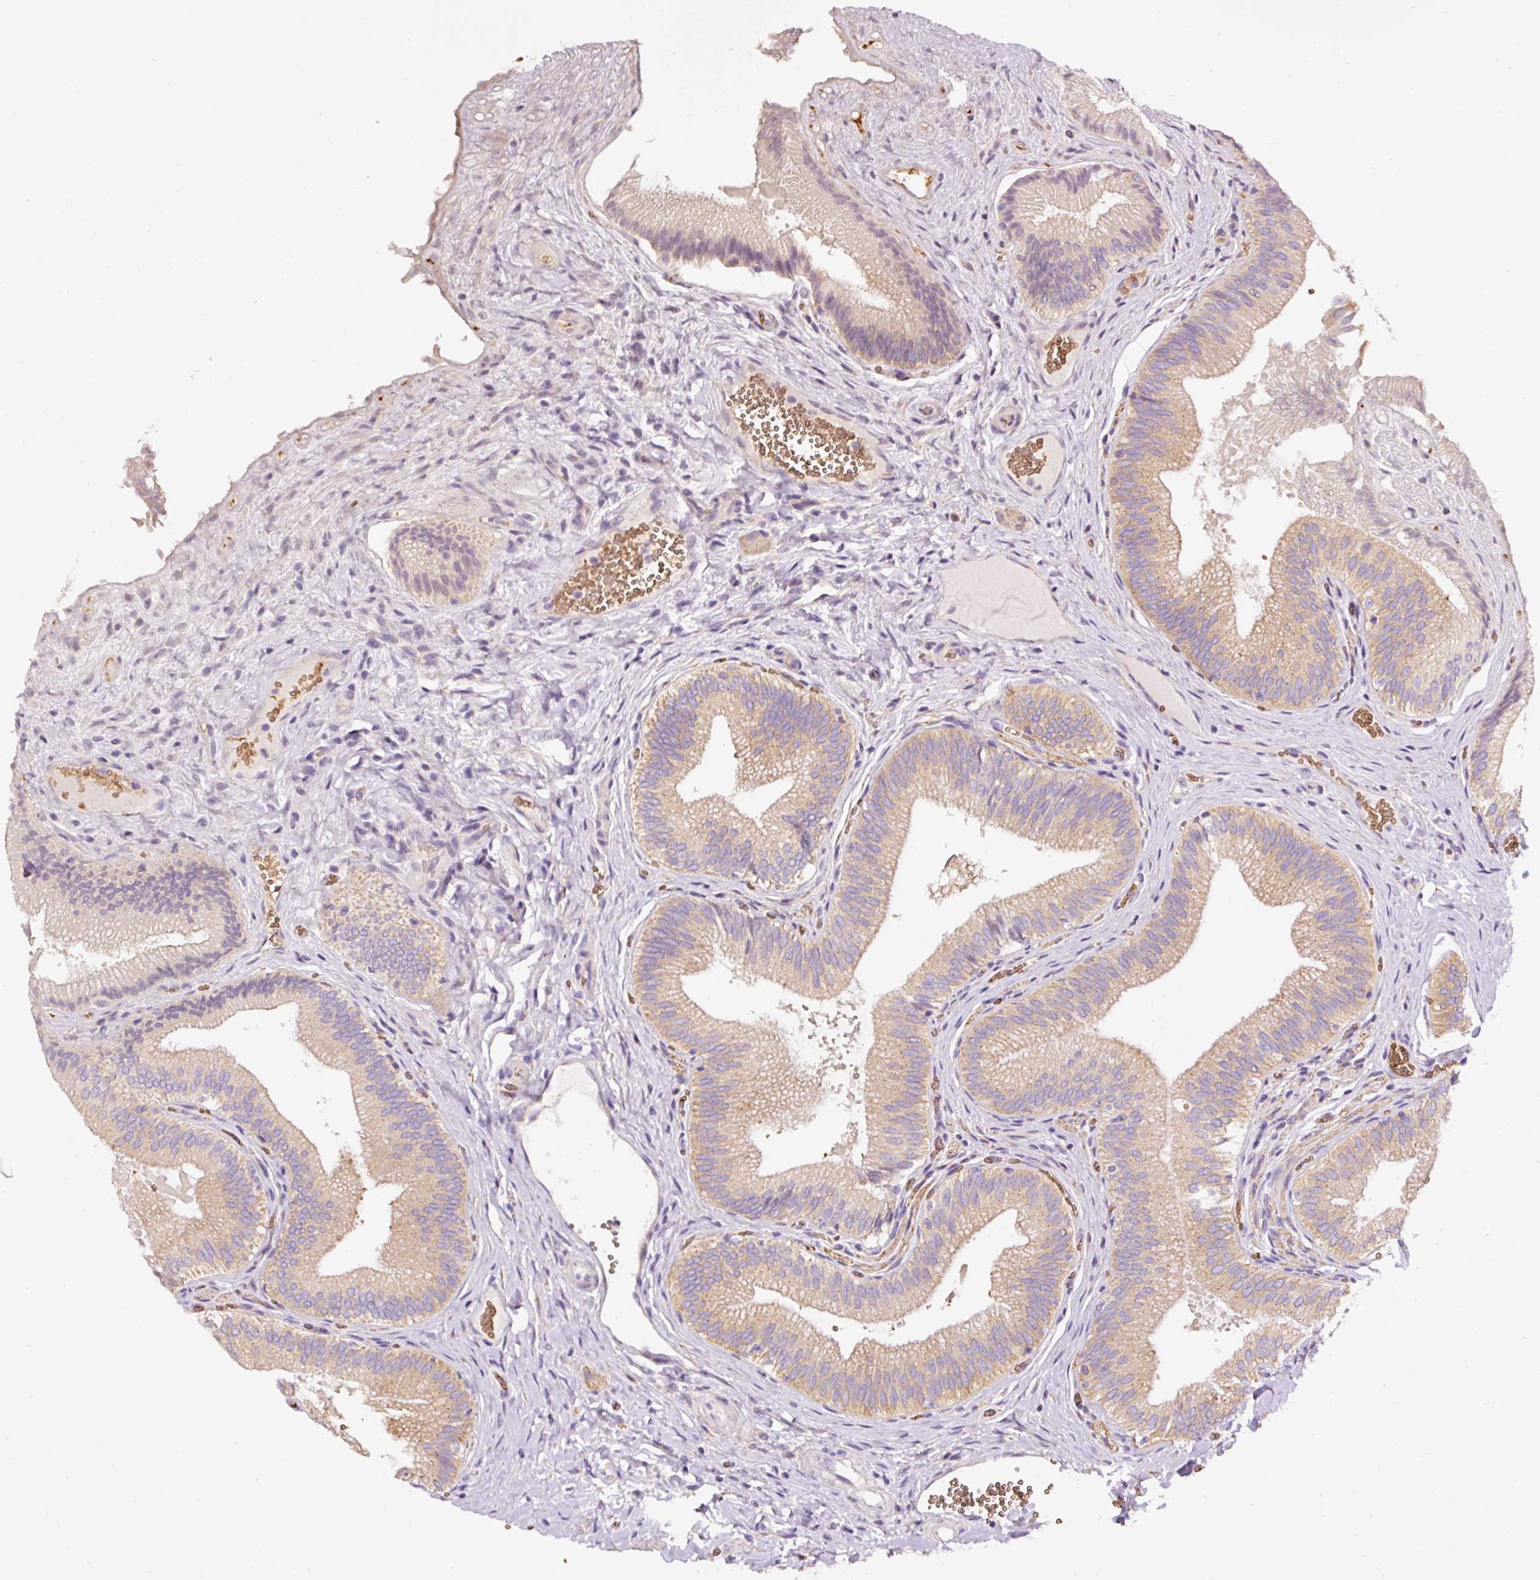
{"staining": {"intensity": "moderate", "quantity": ">75%", "location": "cytoplasmic/membranous"}, "tissue": "gallbladder", "cell_type": "Glandular cells", "image_type": "normal", "snomed": [{"axis": "morphology", "description": "Normal tissue, NOS"}, {"axis": "topography", "description": "Gallbladder"}], "caption": "Gallbladder stained with immunohistochemistry displays moderate cytoplasmic/membranous staining in approximately >75% of glandular cells. Nuclei are stained in blue.", "gene": "PRRC2A", "patient": {"sex": "male", "age": 17}}